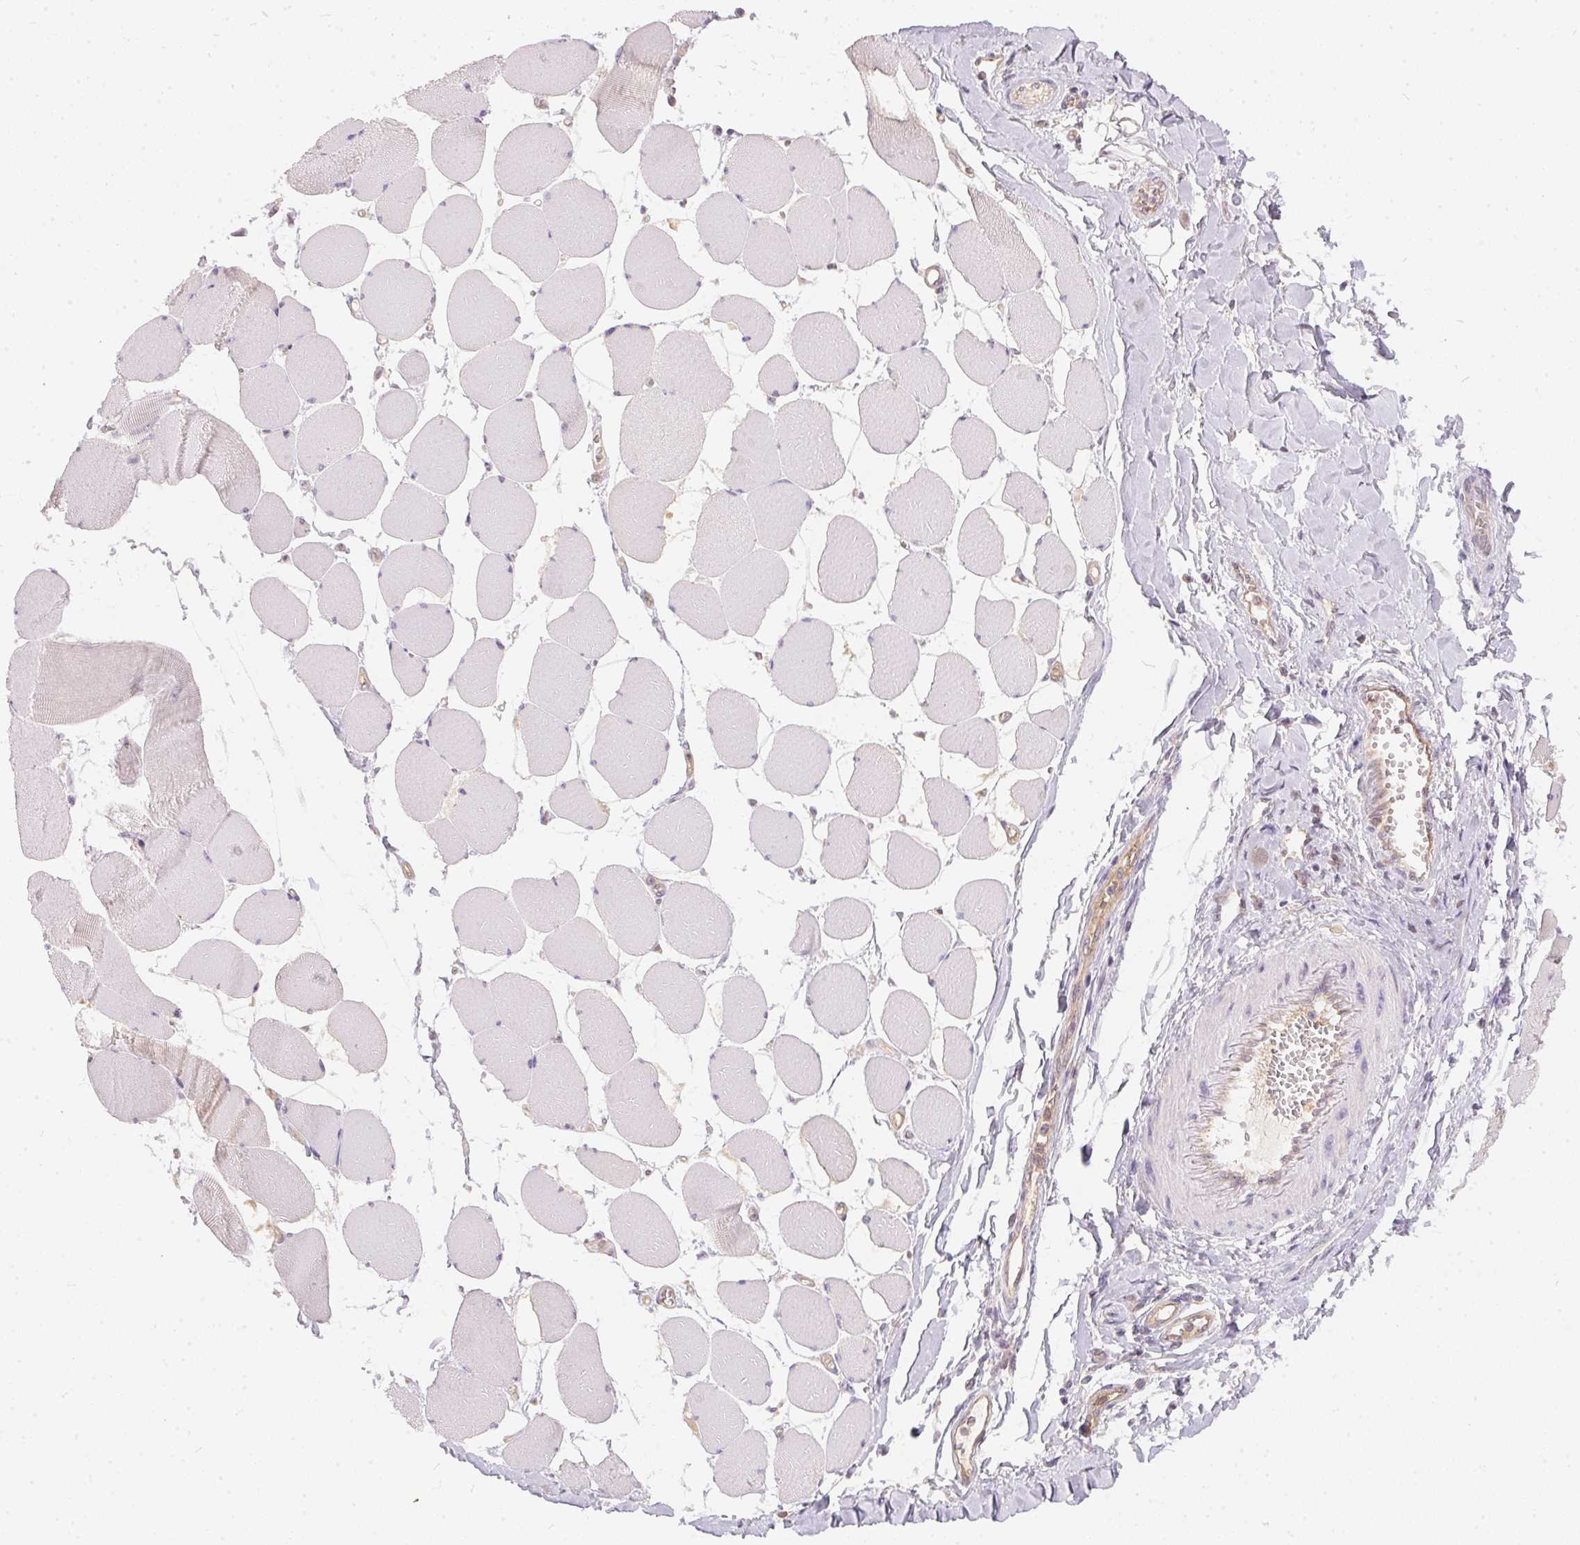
{"staining": {"intensity": "weak", "quantity": "<25%", "location": "cytoplasmic/membranous"}, "tissue": "skeletal muscle", "cell_type": "Myocytes", "image_type": "normal", "snomed": [{"axis": "morphology", "description": "Normal tissue, NOS"}, {"axis": "topography", "description": "Skeletal muscle"}], "caption": "Micrograph shows no significant protein expression in myocytes of benign skeletal muscle.", "gene": "BLMH", "patient": {"sex": "female", "age": 75}}